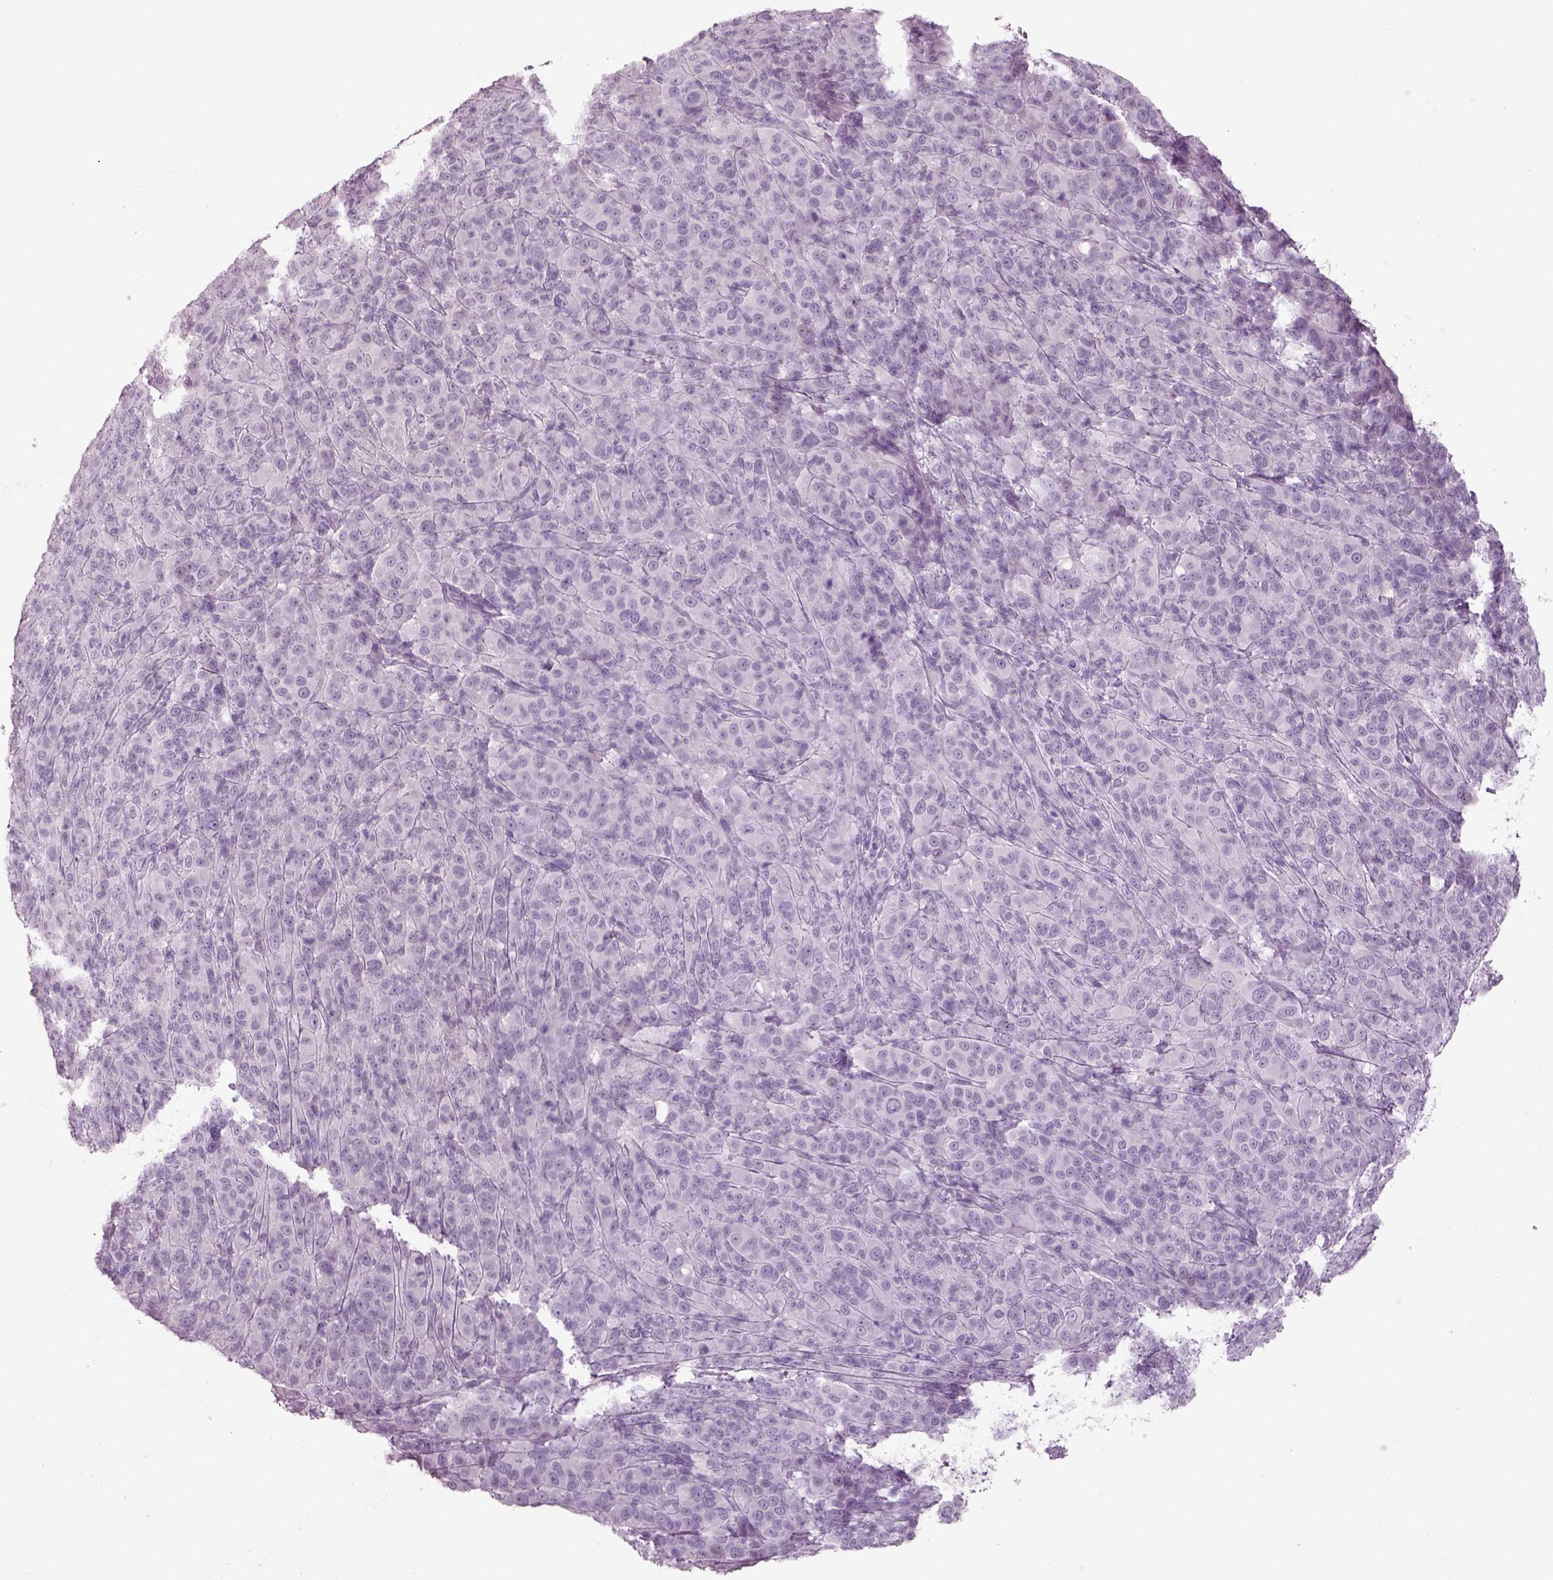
{"staining": {"intensity": "negative", "quantity": "none", "location": "none"}, "tissue": "melanoma", "cell_type": "Tumor cells", "image_type": "cancer", "snomed": [{"axis": "morphology", "description": "Malignant melanoma, NOS"}, {"axis": "topography", "description": "Skin"}], "caption": "A micrograph of malignant melanoma stained for a protein demonstrates no brown staining in tumor cells.", "gene": "SLC6A2", "patient": {"sex": "female", "age": 87}}